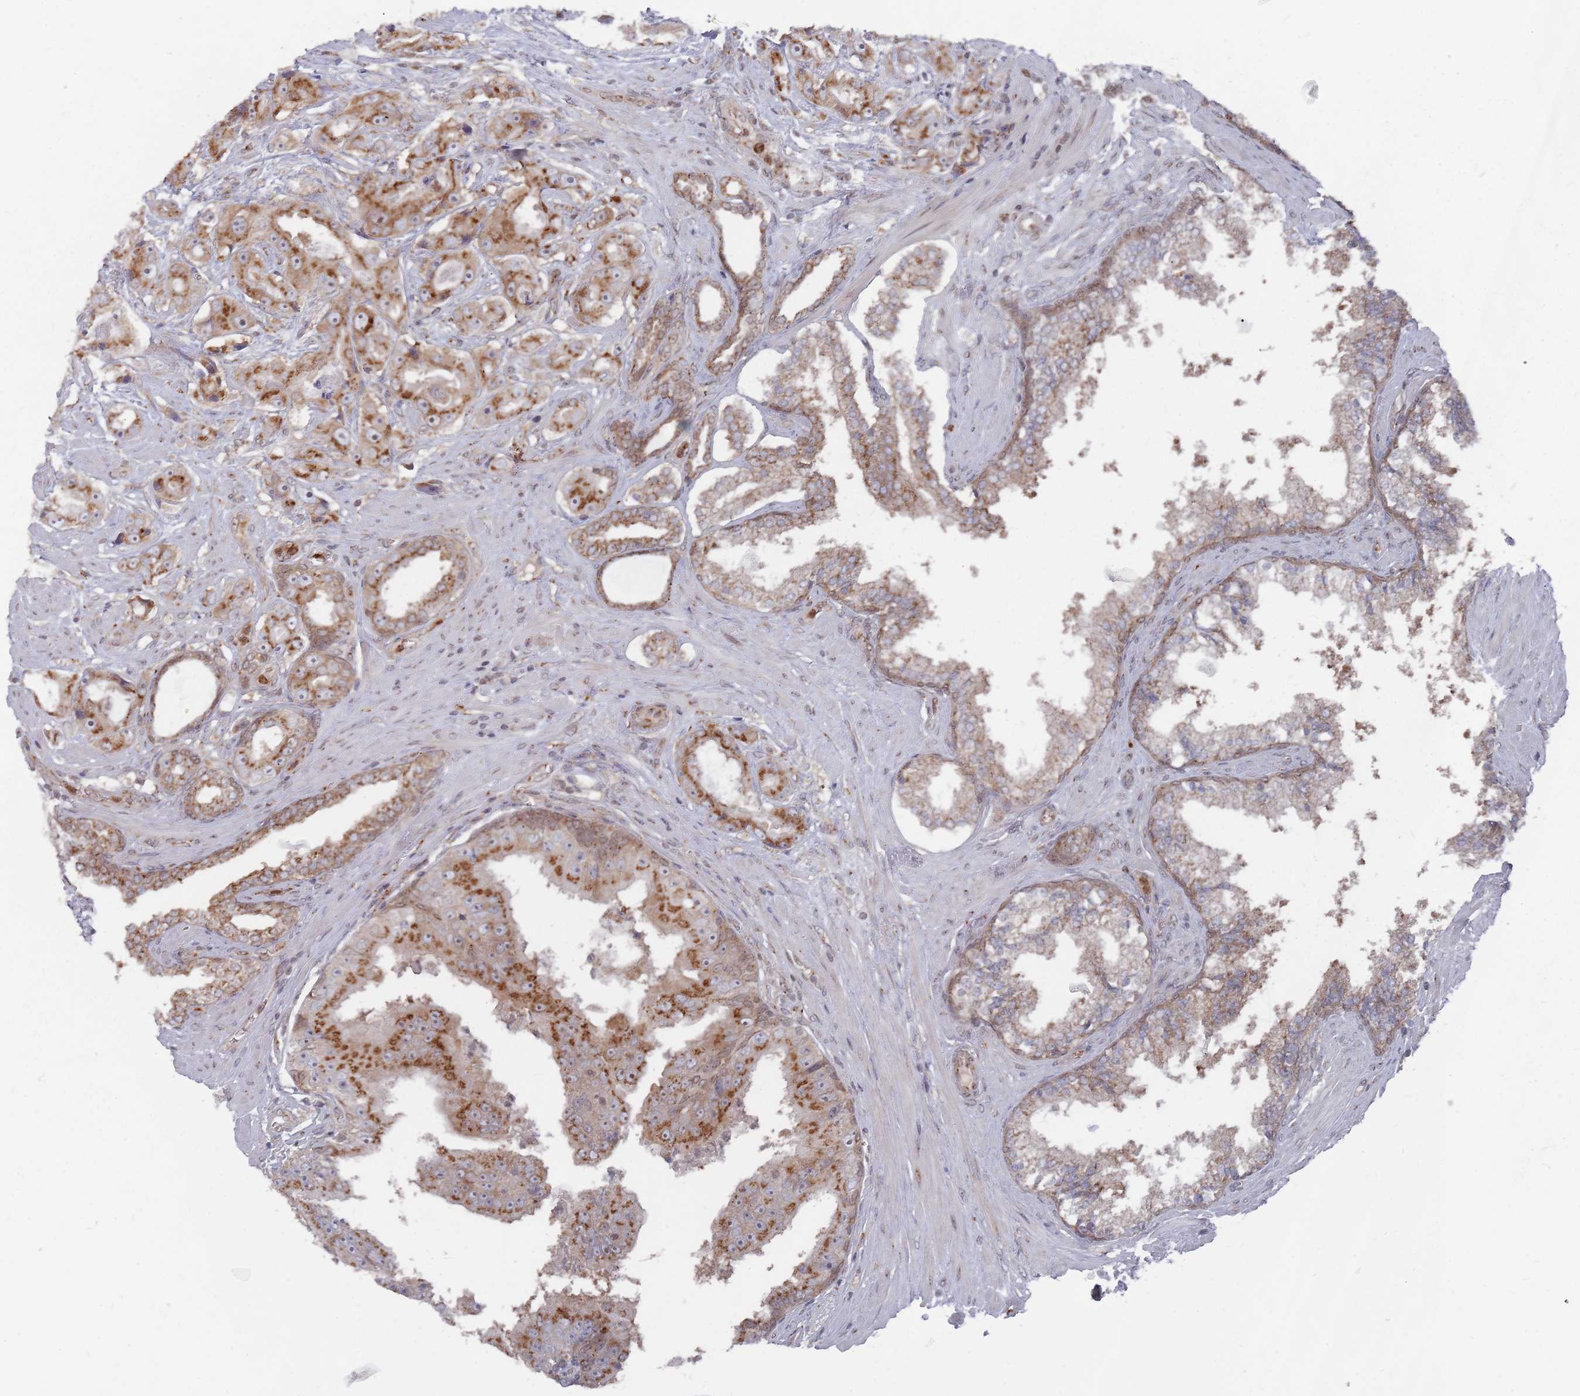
{"staining": {"intensity": "strong", "quantity": ">75%", "location": "cytoplasmic/membranous"}, "tissue": "prostate cancer", "cell_type": "Tumor cells", "image_type": "cancer", "snomed": [{"axis": "morphology", "description": "Adenocarcinoma, High grade"}, {"axis": "topography", "description": "Prostate"}], "caption": "A high-resolution histopathology image shows immunohistochemistry (IHC) staining of prostate cancer, which exhibits strong cytoplasmic/membranous staining in approximately >75% of tumor cells.", "gene": "FMO4", "patient": {"sex": "male", "age": 73}}